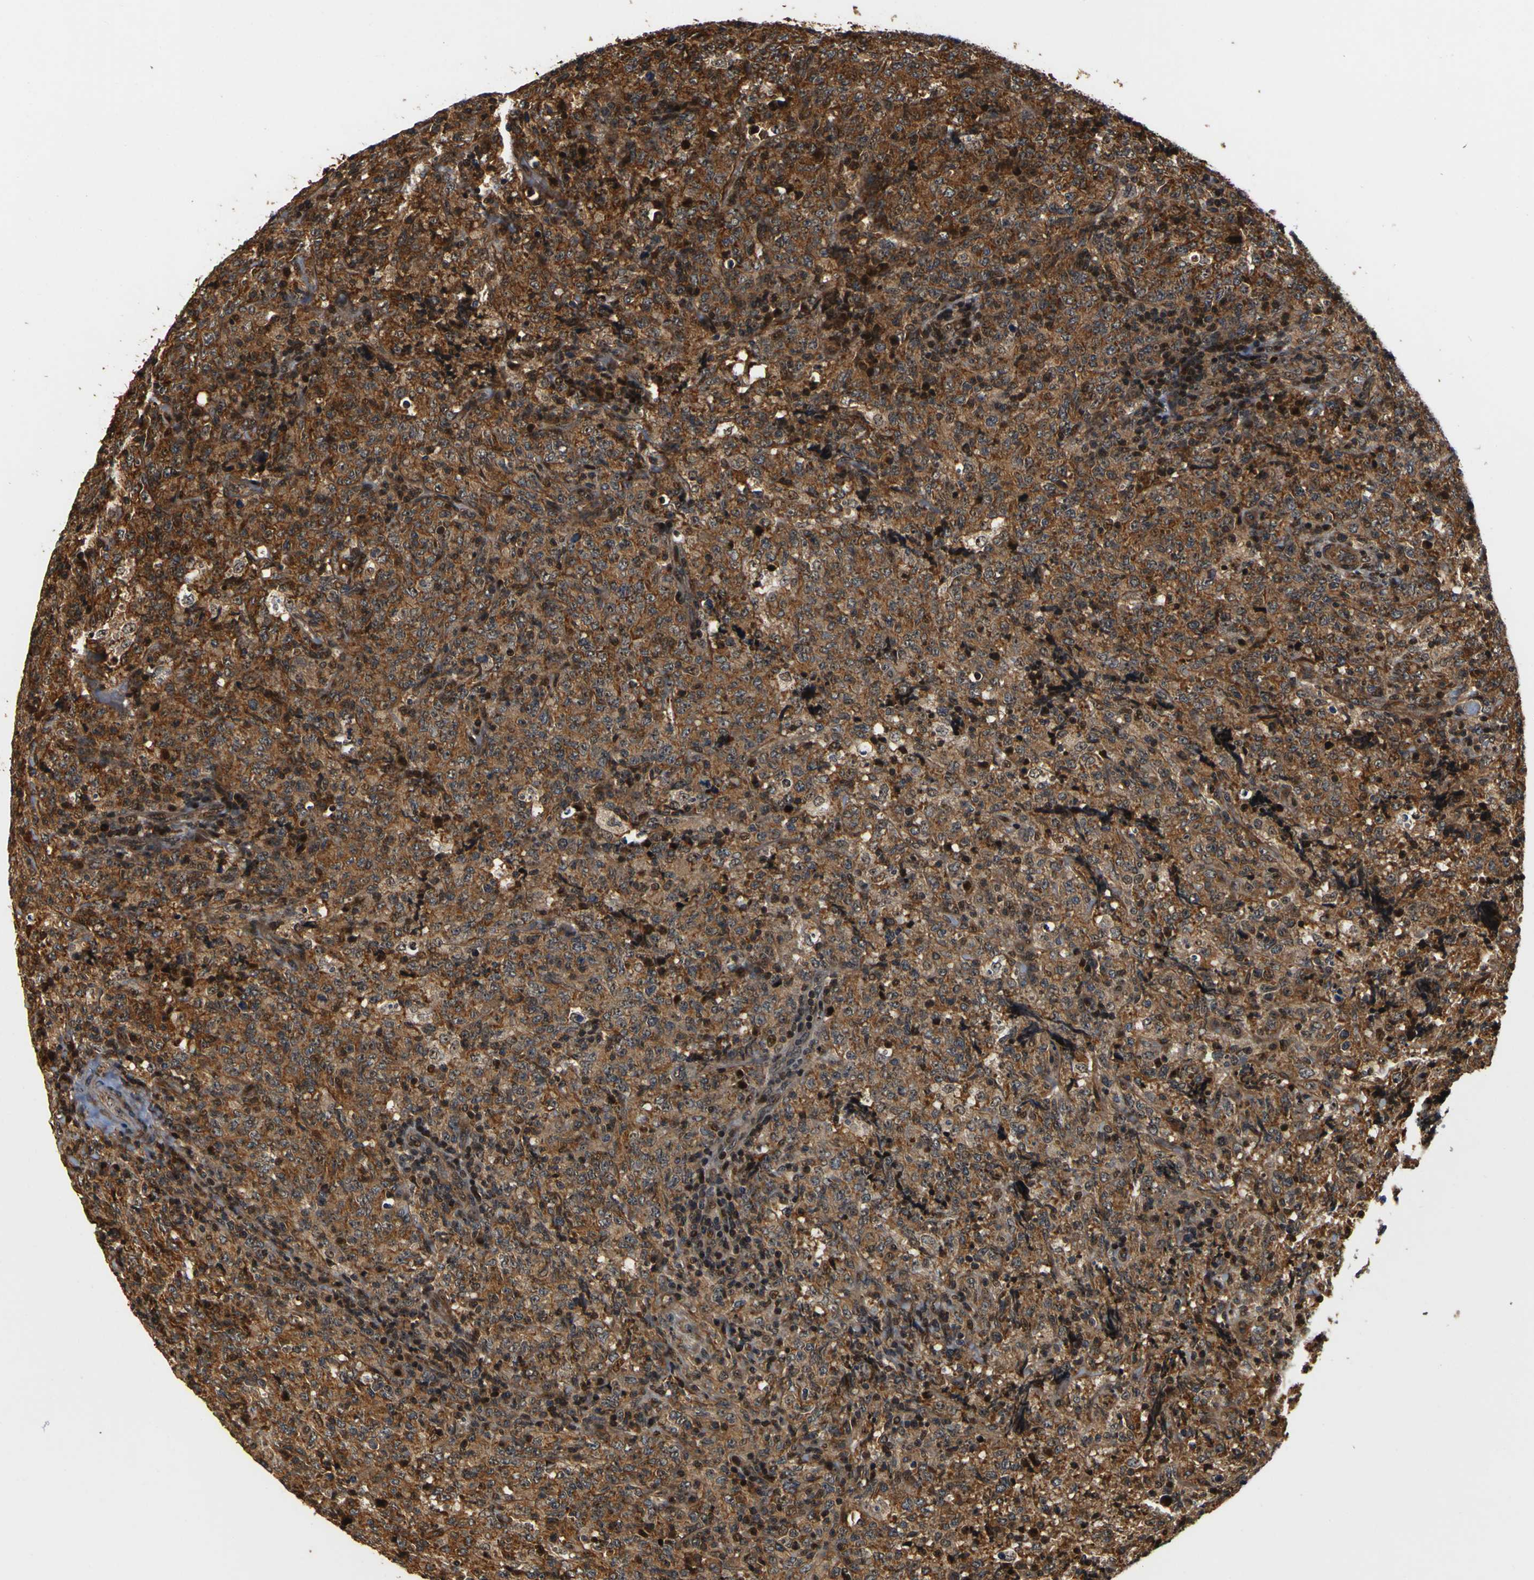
{"staining": {"intensity": "strong", "quantity": ">75%", "location": "cytoplasmic/membranous,nuclear"}, "tissue": "lymphoma", "cell_type": "Tumor cells", "image_type": "cancer", "snomed": [{"axis": "morphology", "description": "Malignant lymphoma, non-Hodgkin's type, High grade"}, {"axis": "topography", "description": "Tonsil"}], "caption": "This micrograph demonstrates immunohistochemistry staining of lymphoma, with high strong cytoplasmic/membranous and nuclear positivity in about >75% of tumor cells.", "gene": "LRP4", "patient": {"sex": "female", "age": 36}}